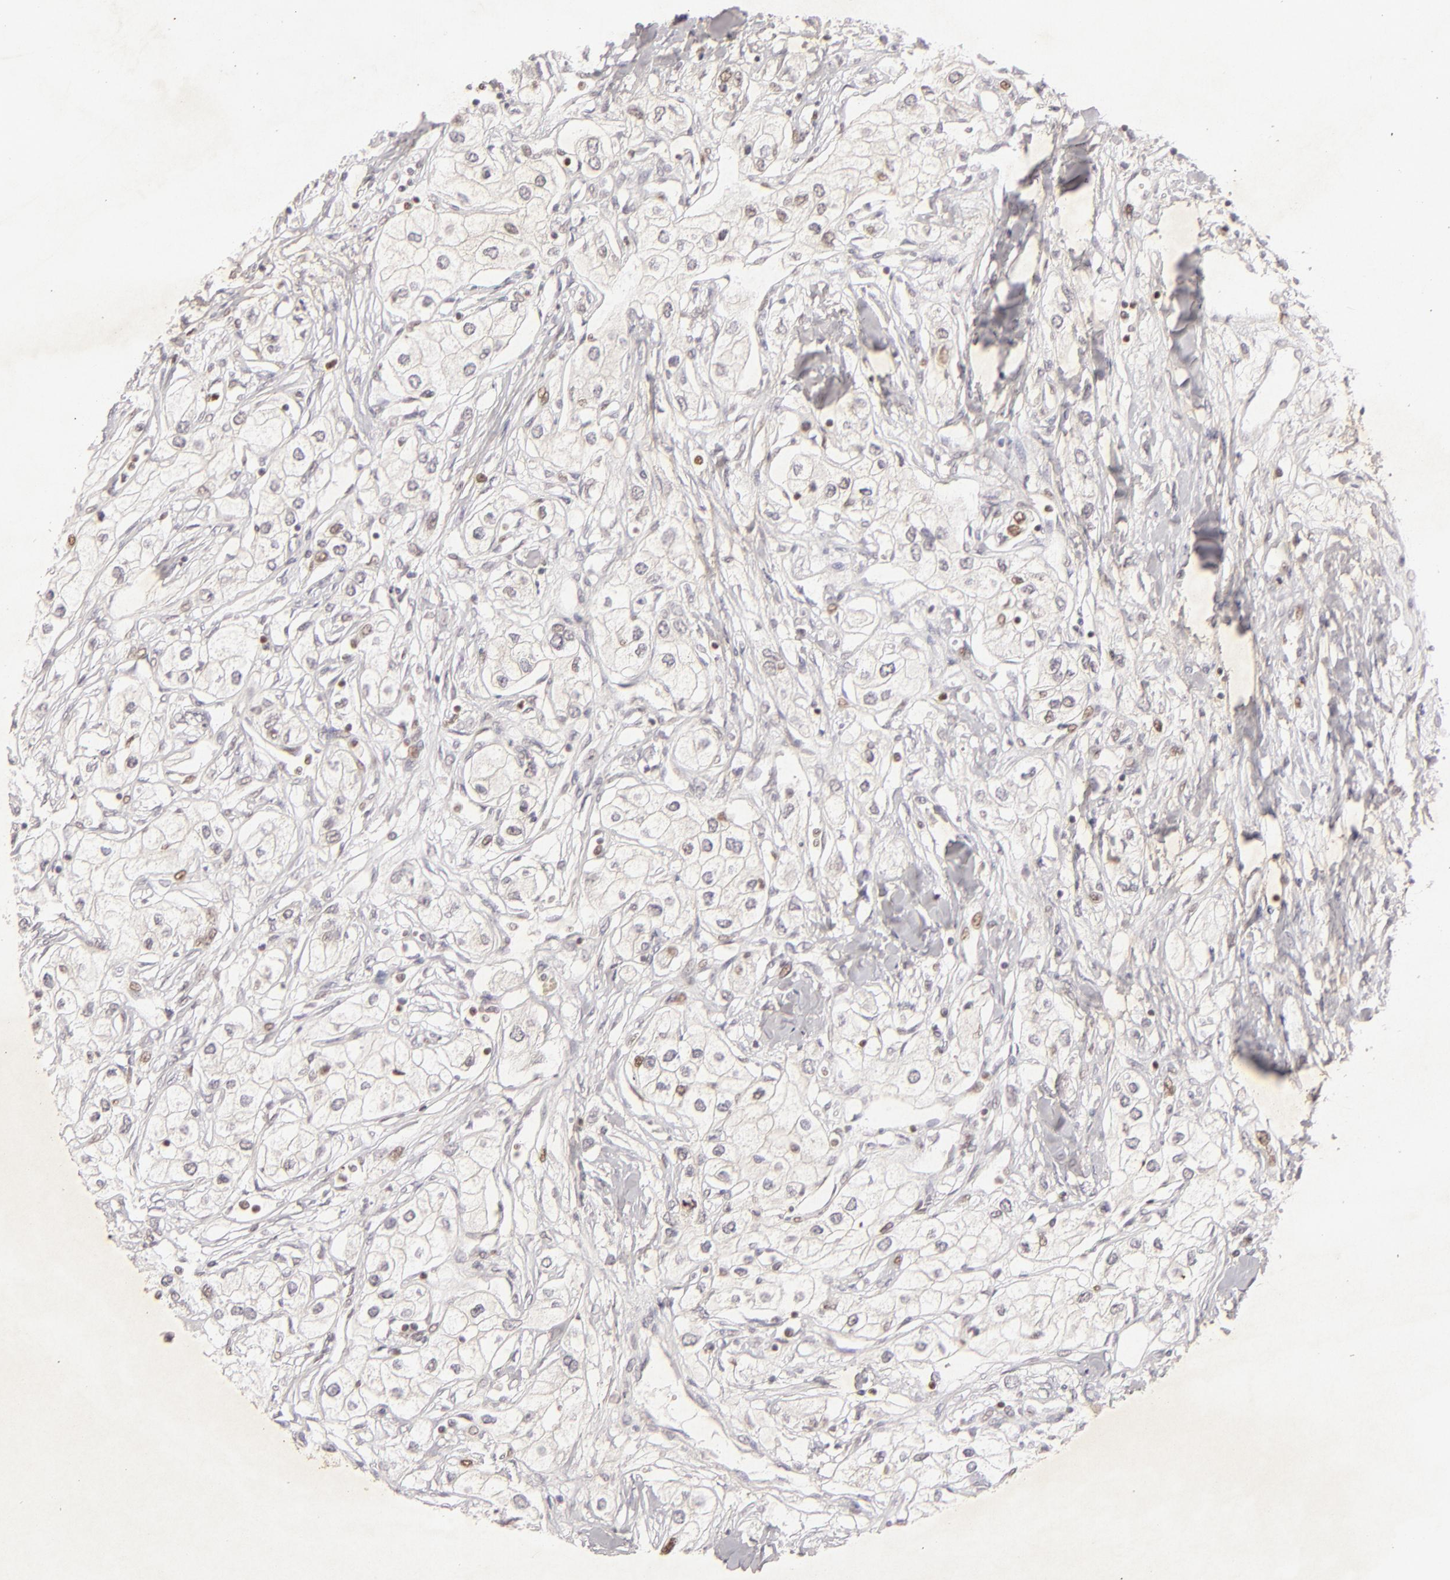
{"staining": {"intensity": "weak", "quantity": "<25%", "location": "nuclear"}, "tissue": "renal cancer", "cell_type": "Tumor cells", "image_type": "cancer", "snomed": [{"axis": "morphology", "description": "Adenocarcinoma, NOS"}, {"axis": "topography", "description": "Kidney"}], "caption": "The immunohistochemistry (IHC) micrograph has no significant expression in tumor cells of adenocarcinoma (renal) tissue. (Brightfield microscopy of DAB (3,3'-diaminobenzidine) immunohistochemistry at high magnification).", "gene": "FEN1", "patient": {"sex": "male", "age": 57}}